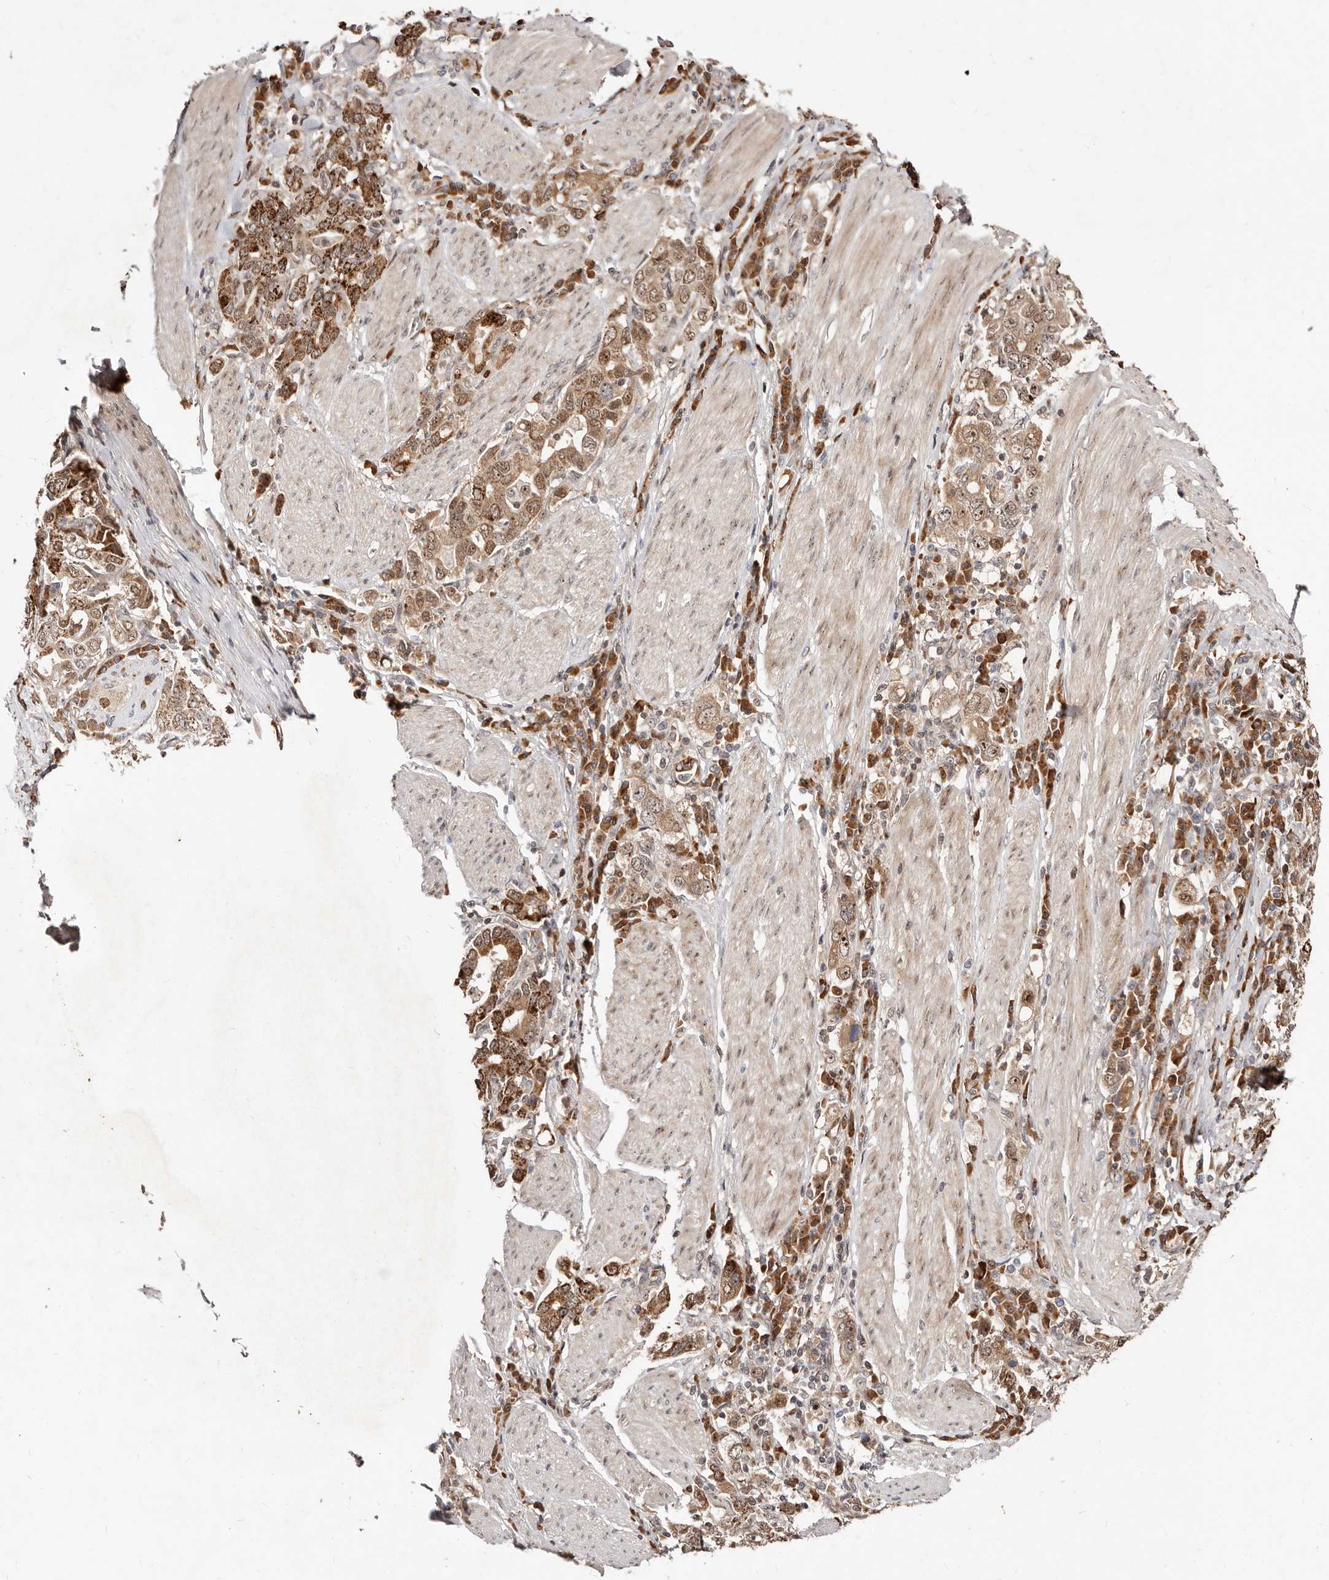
{"staining": {"intensity": "strong", "quantity": ">75%", "location": "cytoplasmic/membranous"}, "tissue": "stomach cancer", "cell_type": "Tumor cells", "image_type": "cancer", "snomed": [{"axis": "morphology", "description": "Adenocarcinoma, NOS"}, {"axis": "topography", "description": "Stomach, upper"}], "caption": "This image displays immunohistochemistry (IHC) staining of human stomach adenocarcinoma, with high strong cytoplasmic/membranous positivity in about >75% of tumor cells.", "gene": "APOL6", "patient": {"sex": "male", "age": 62}}